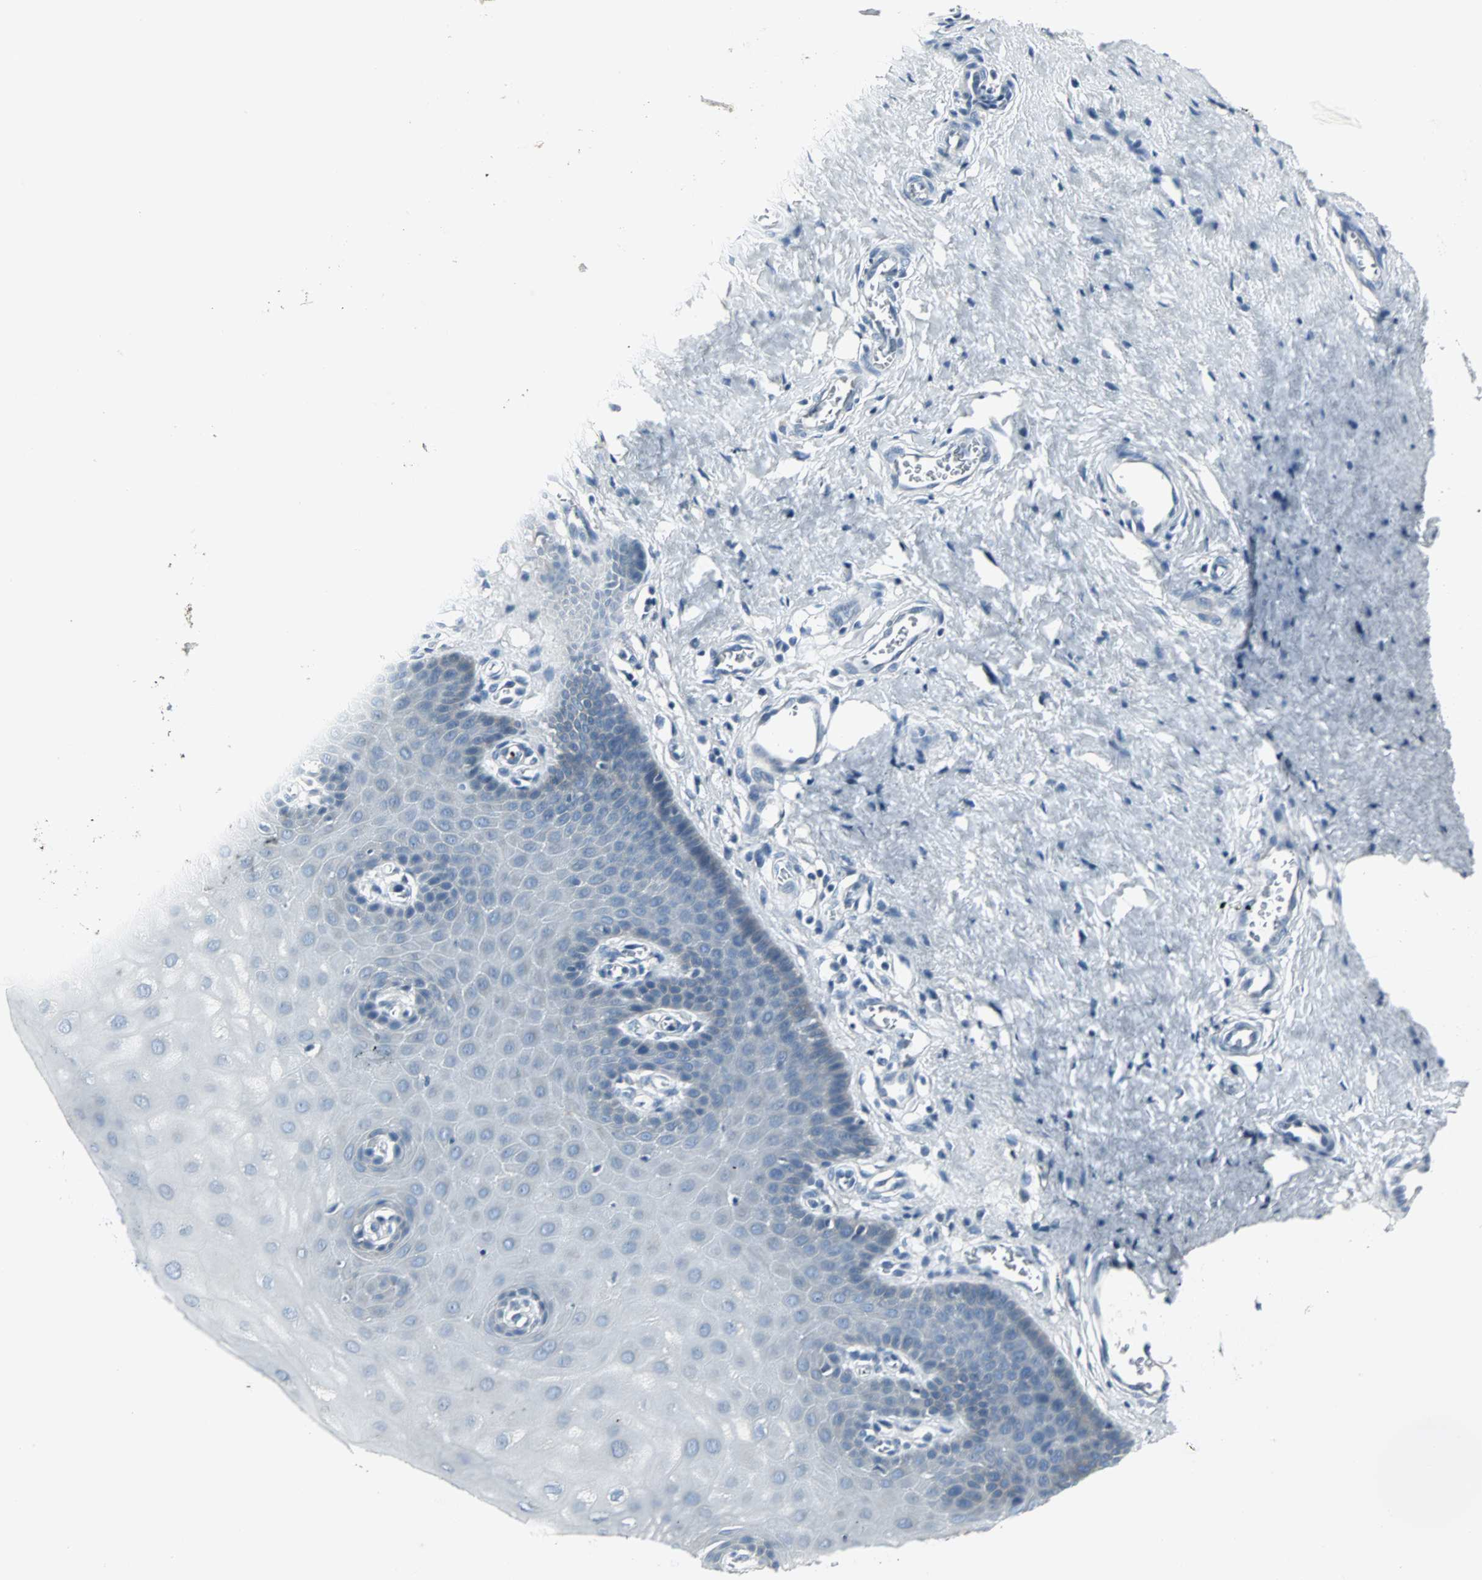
{"staining": {"intensity": "negative", "quantity": "none", "location": "none"}, "tissue": "cervix", "cell_type": "Glandular cells", "image_type": "normal", "snomed": [{"axis": "morphology", "description": "Normal tissue, NOS"}, {"axis": "topography", "description": "Cervix"}], "caption": "A histopathology image of cervix stained for a protein displays no brown staining in glandular cells. (IHC, brightfield microscopy, high magnification).", "gene": "SLC2A5", "patient": {"sex": "female", "age": 55}}